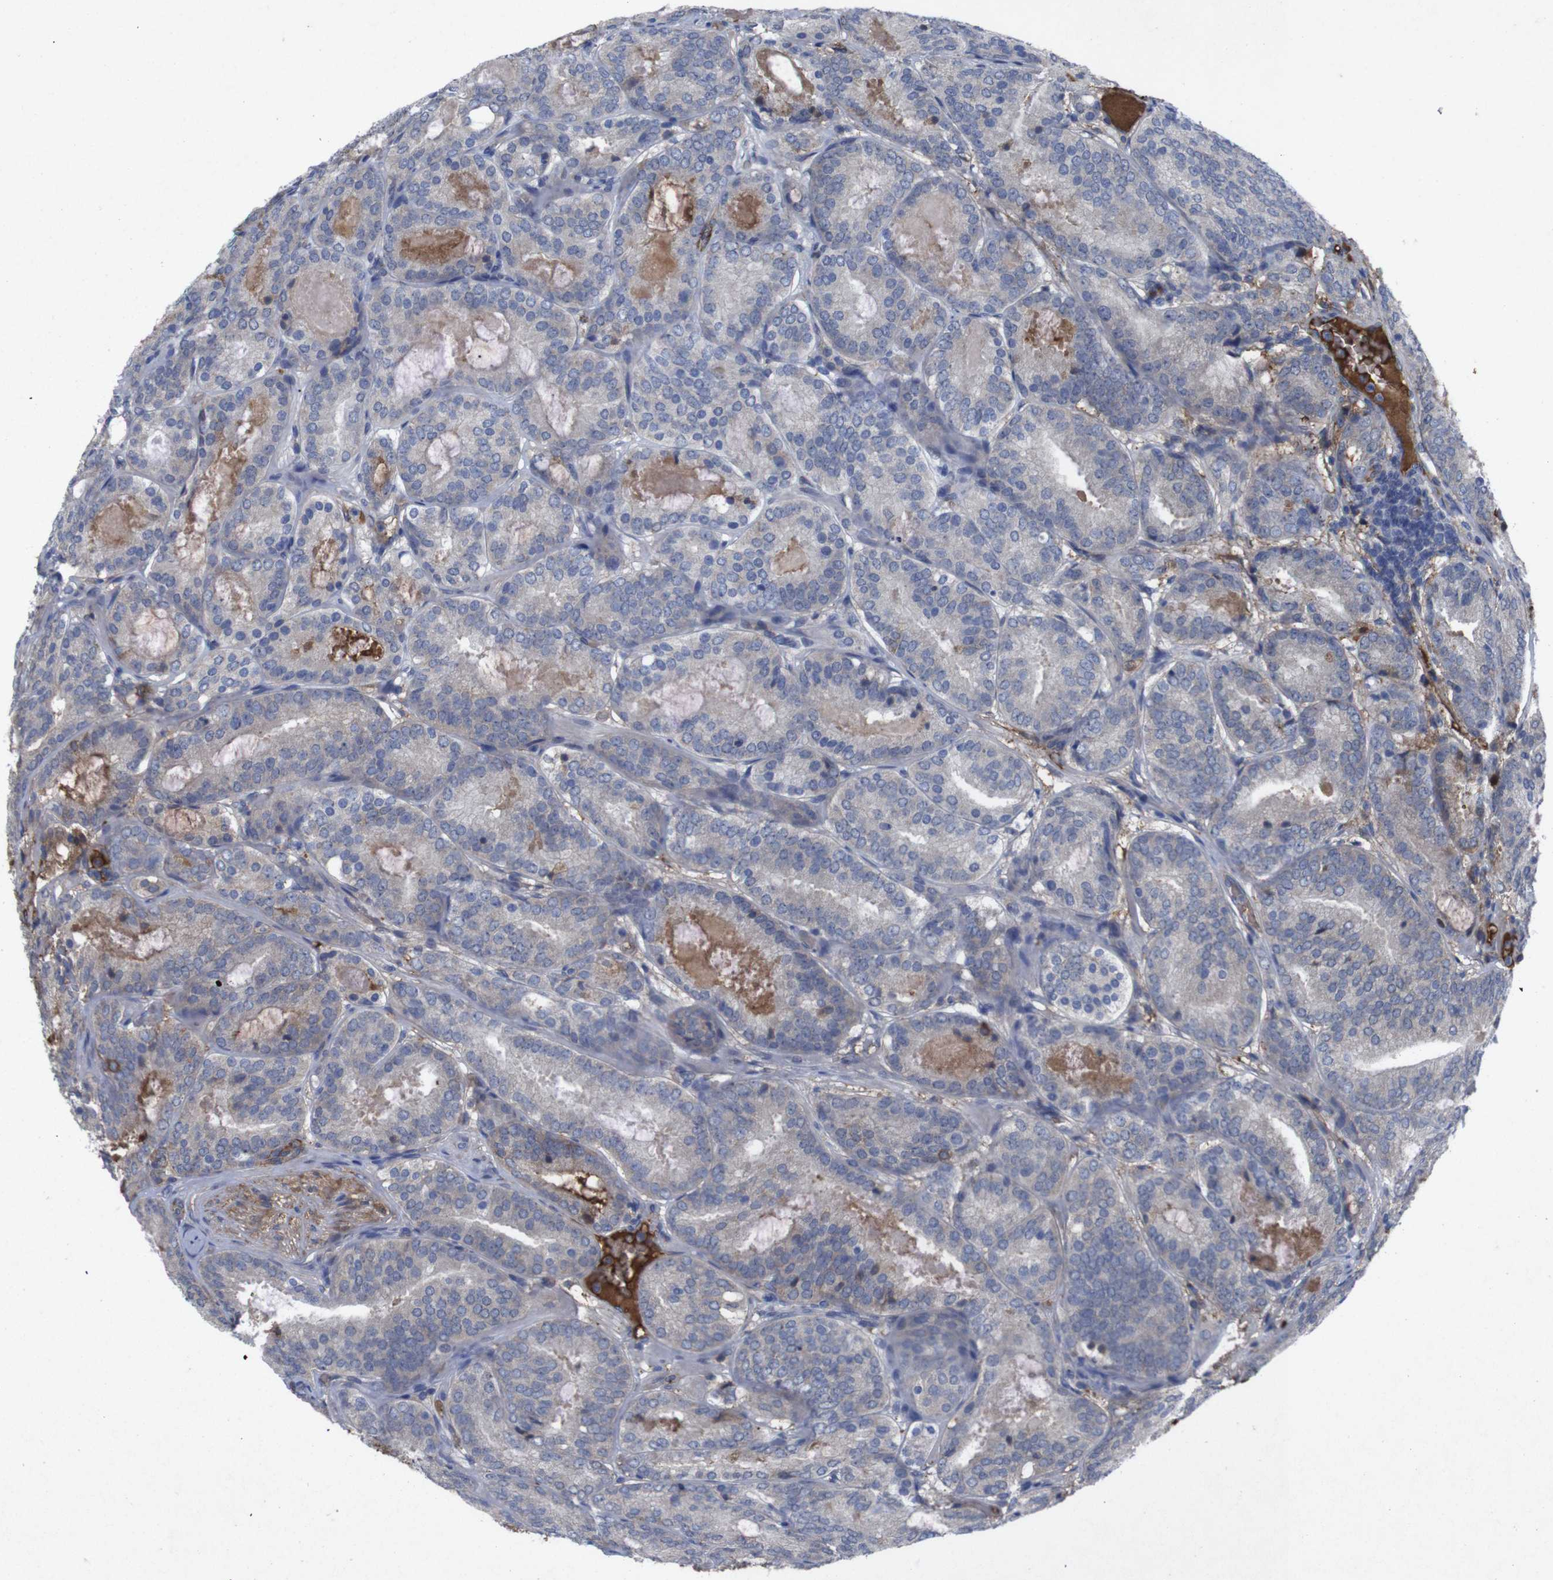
{"staining": {"intensity": "moderate", "quantity": "<25%", "location": "cytoplasmic/membranous"}, "tissue": "prostate cancer", "cell_type": "Tumor cells", "image_type": "cancer", "snomed": [{"axis": "morphology", "description": "Adenocarcinoma, Low grade"}, {"axis": "topography", "description": "Prostate"}], "caption": "Immunohistochemistry (DAB (3,3'-diaminobenzidine)) staining of human prostate cancer (low-grade adenocarcinoma) reveals moderate cytoplasmic/membranous protein expression in about <25% of tumor cells.", "gene": "SPTB", "patient": {"sex": "male", "age": 69}}